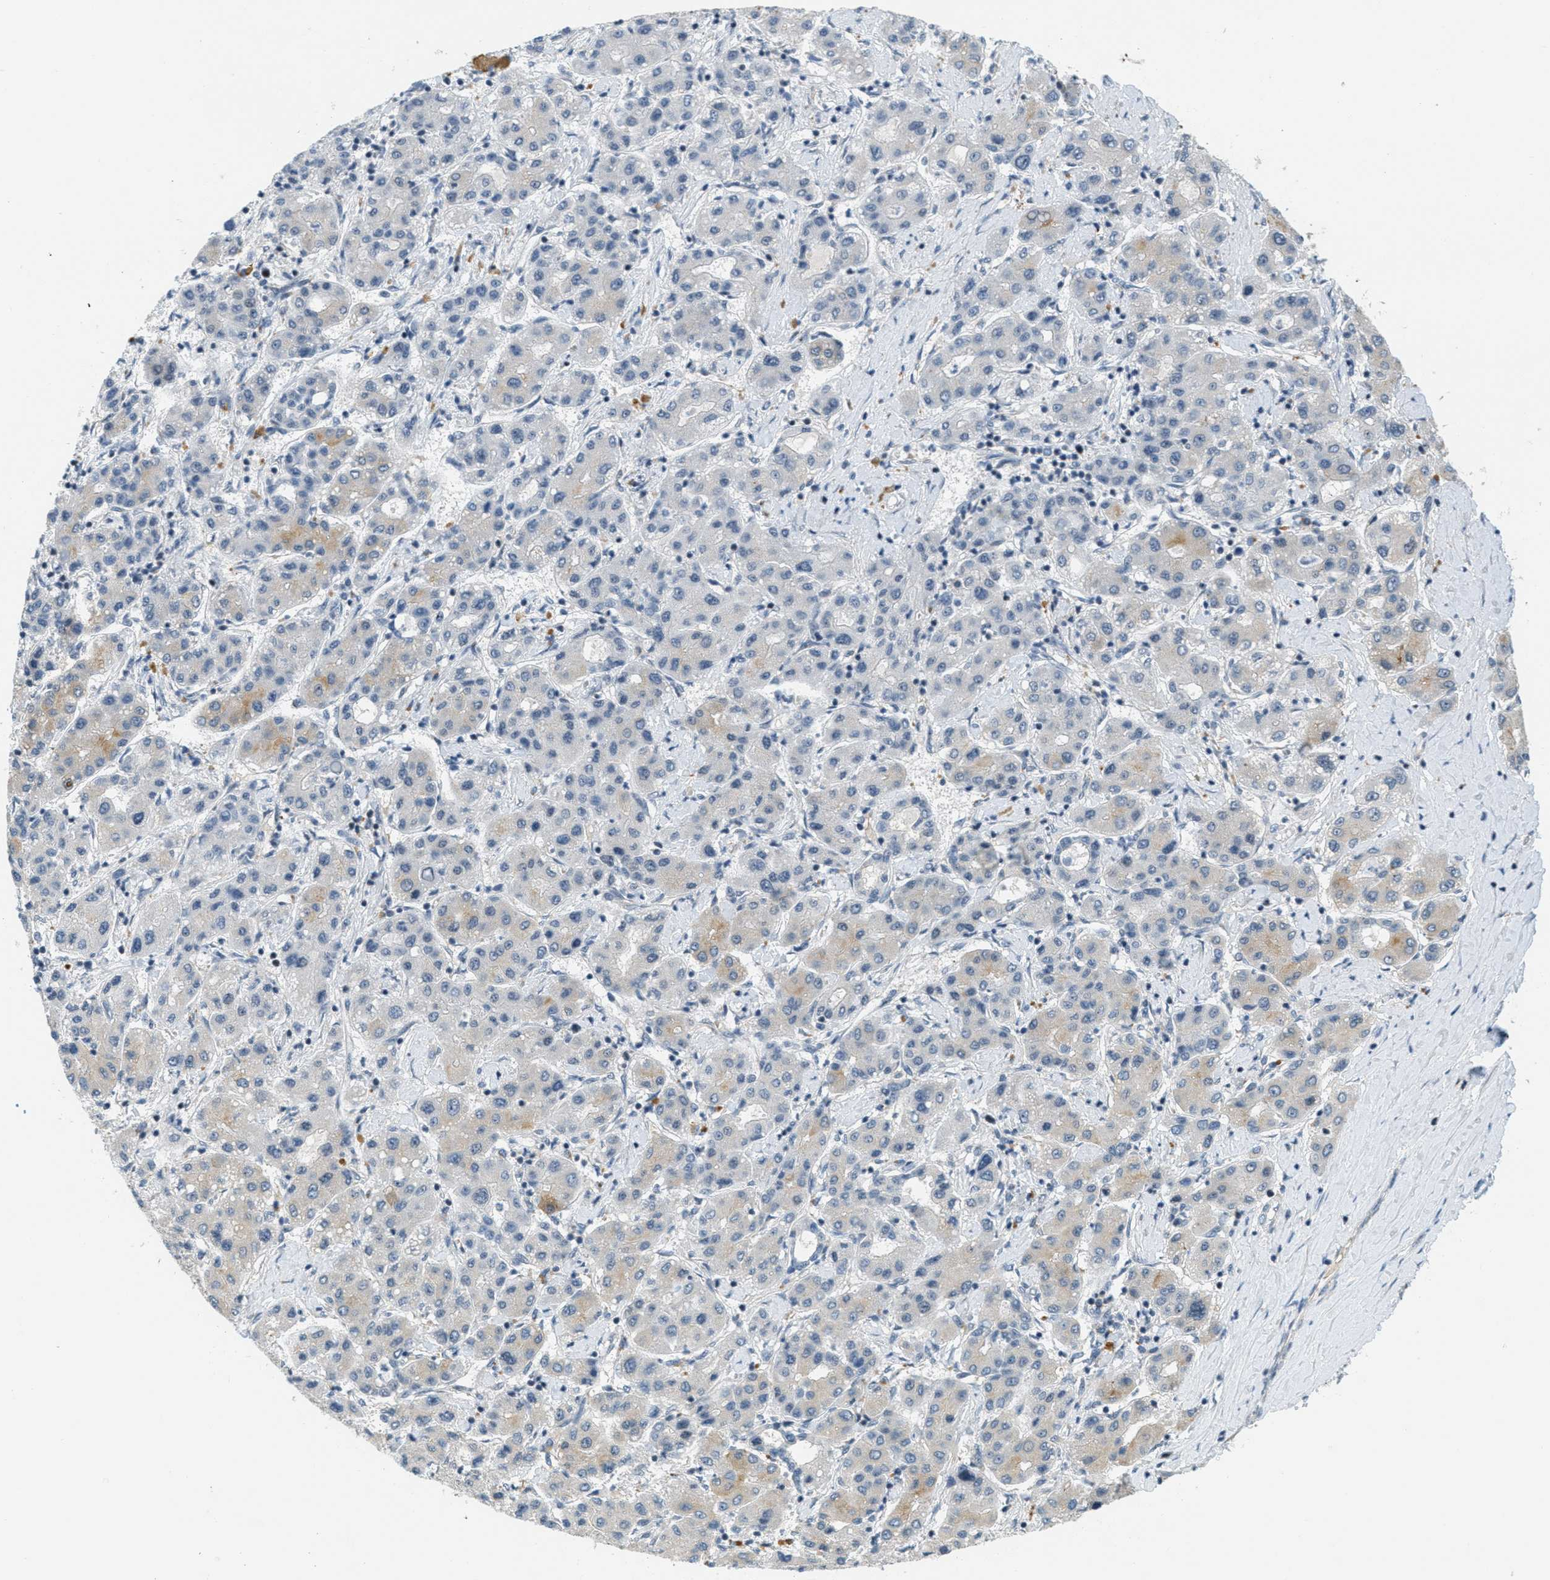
{"staining": {"intensity": "weak", "quantity": "25%-75%", "location": "cytoplasmic/membranous"}, "tissue": "liver cancer", "cell_type": "Tumor cells", "image_type": "cancer", "snomed": [{"axis": "morphology", "description": "Carcinoma, Hepatocellular, NOS"}, {"axis": "topography", "description": "Liver"}], "caption": "An image showing weak cytoplasmic/membranous expression in about 25%-75% of tumor cells in hepatocellular carcinoma (liver), as visualized by brown immunohistochemical staining.", "gene": "DDX47", "patient": {"sex": "male", "age": 65}}